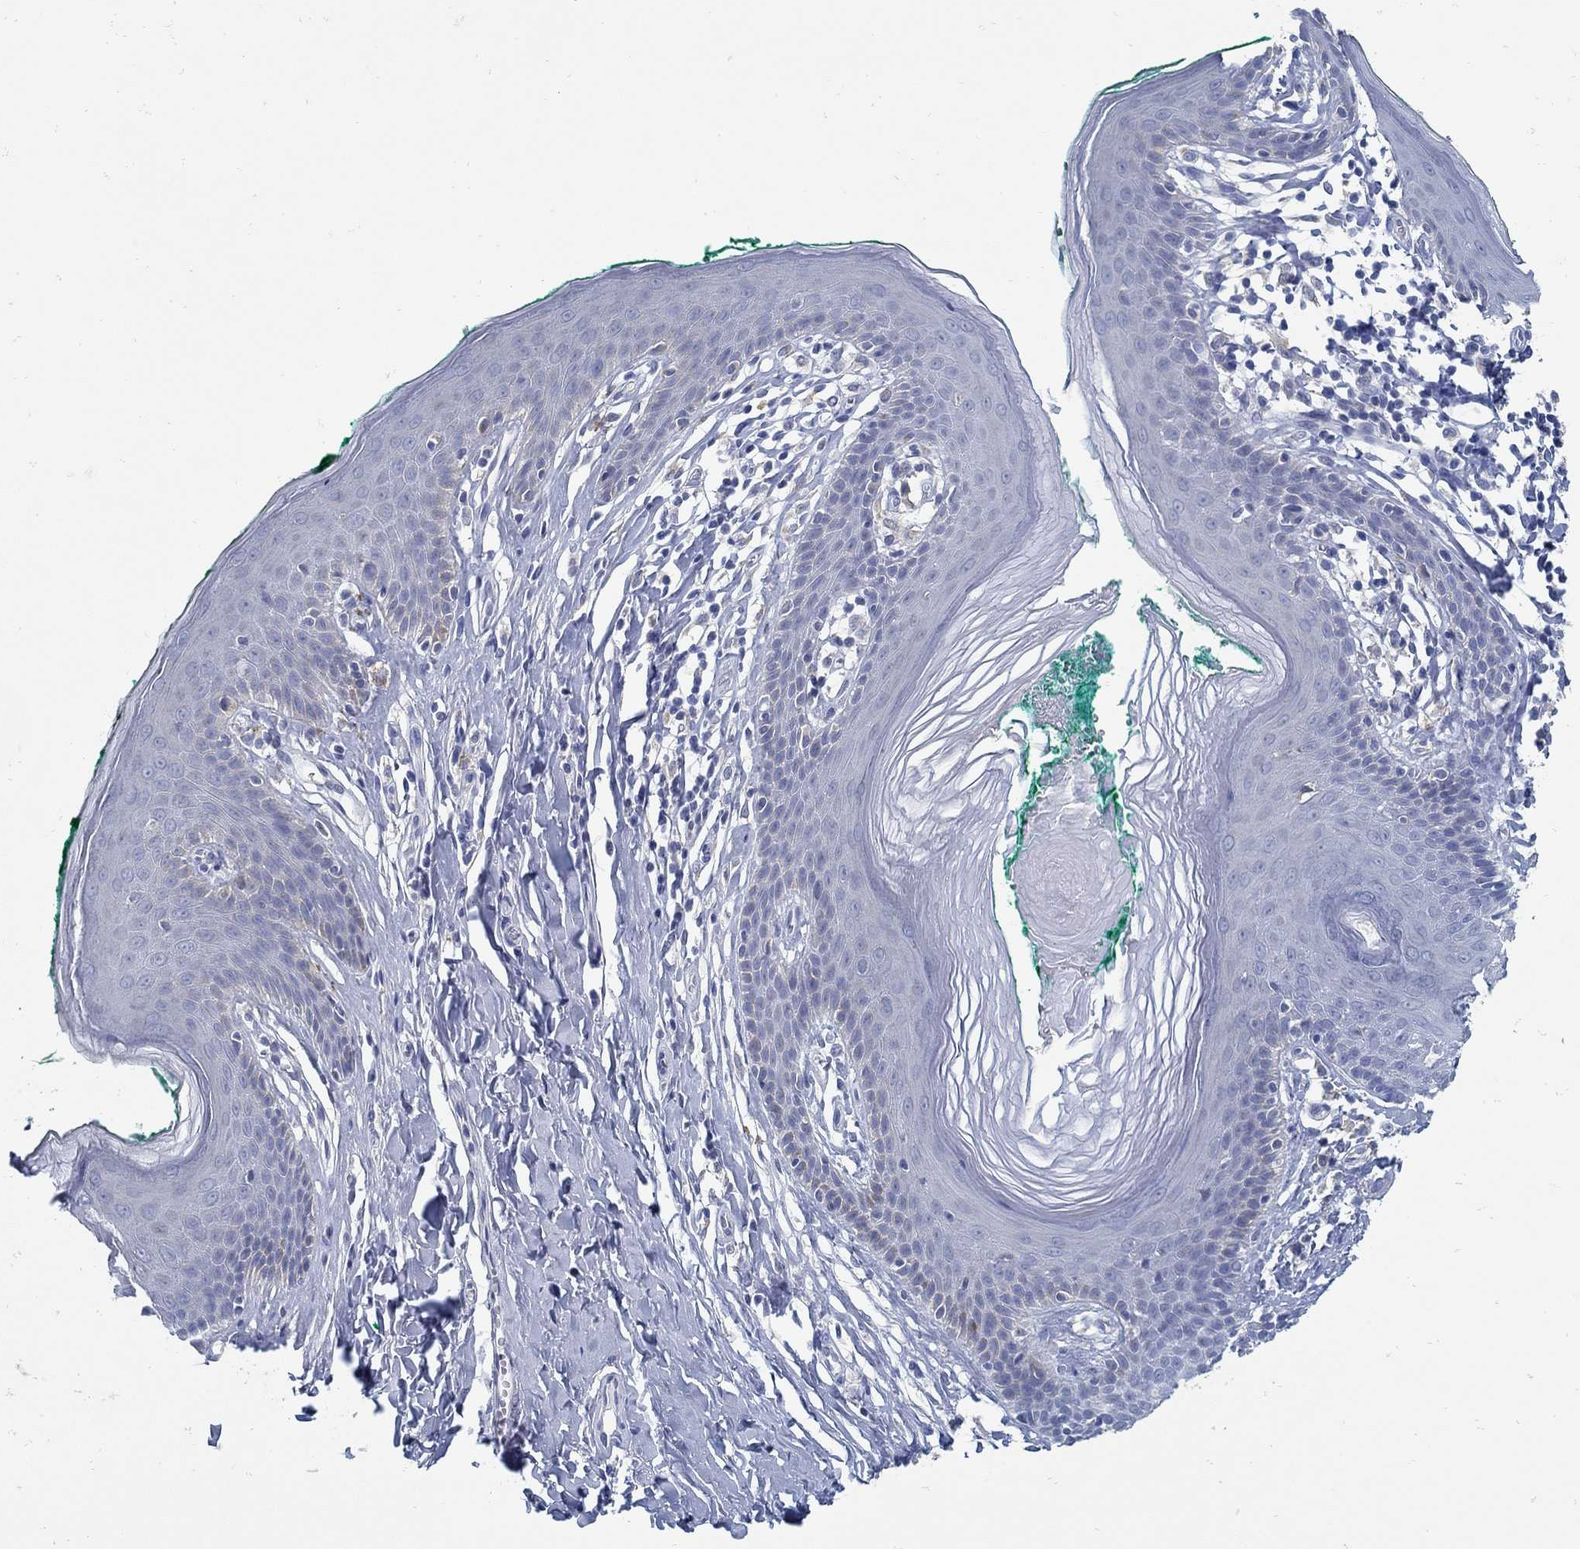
{"staining": {"intensity": "negative", "quantity": "none", "location": "none"}, "tissue": "skin", "cell_type": "Epidermal cells", "image_type": "normal", "snomed": [{"axis": "morphology", "description": "Normal tissue, NOS"}, {"axis": "topography", "description": "Vulva"}], "caption": "An immunohistochemistry histopathology image of normal skin is shown. There is no staining in epidermal cells of skin. (Stains: DAB (3,3'-diaminobenzidine) IHC with hematoxylin counter stain, Microscopy: brightfield microscopy at high magnification).", "gene": "ZFAND4", "patient": {"sex": "female", "age": 66}}